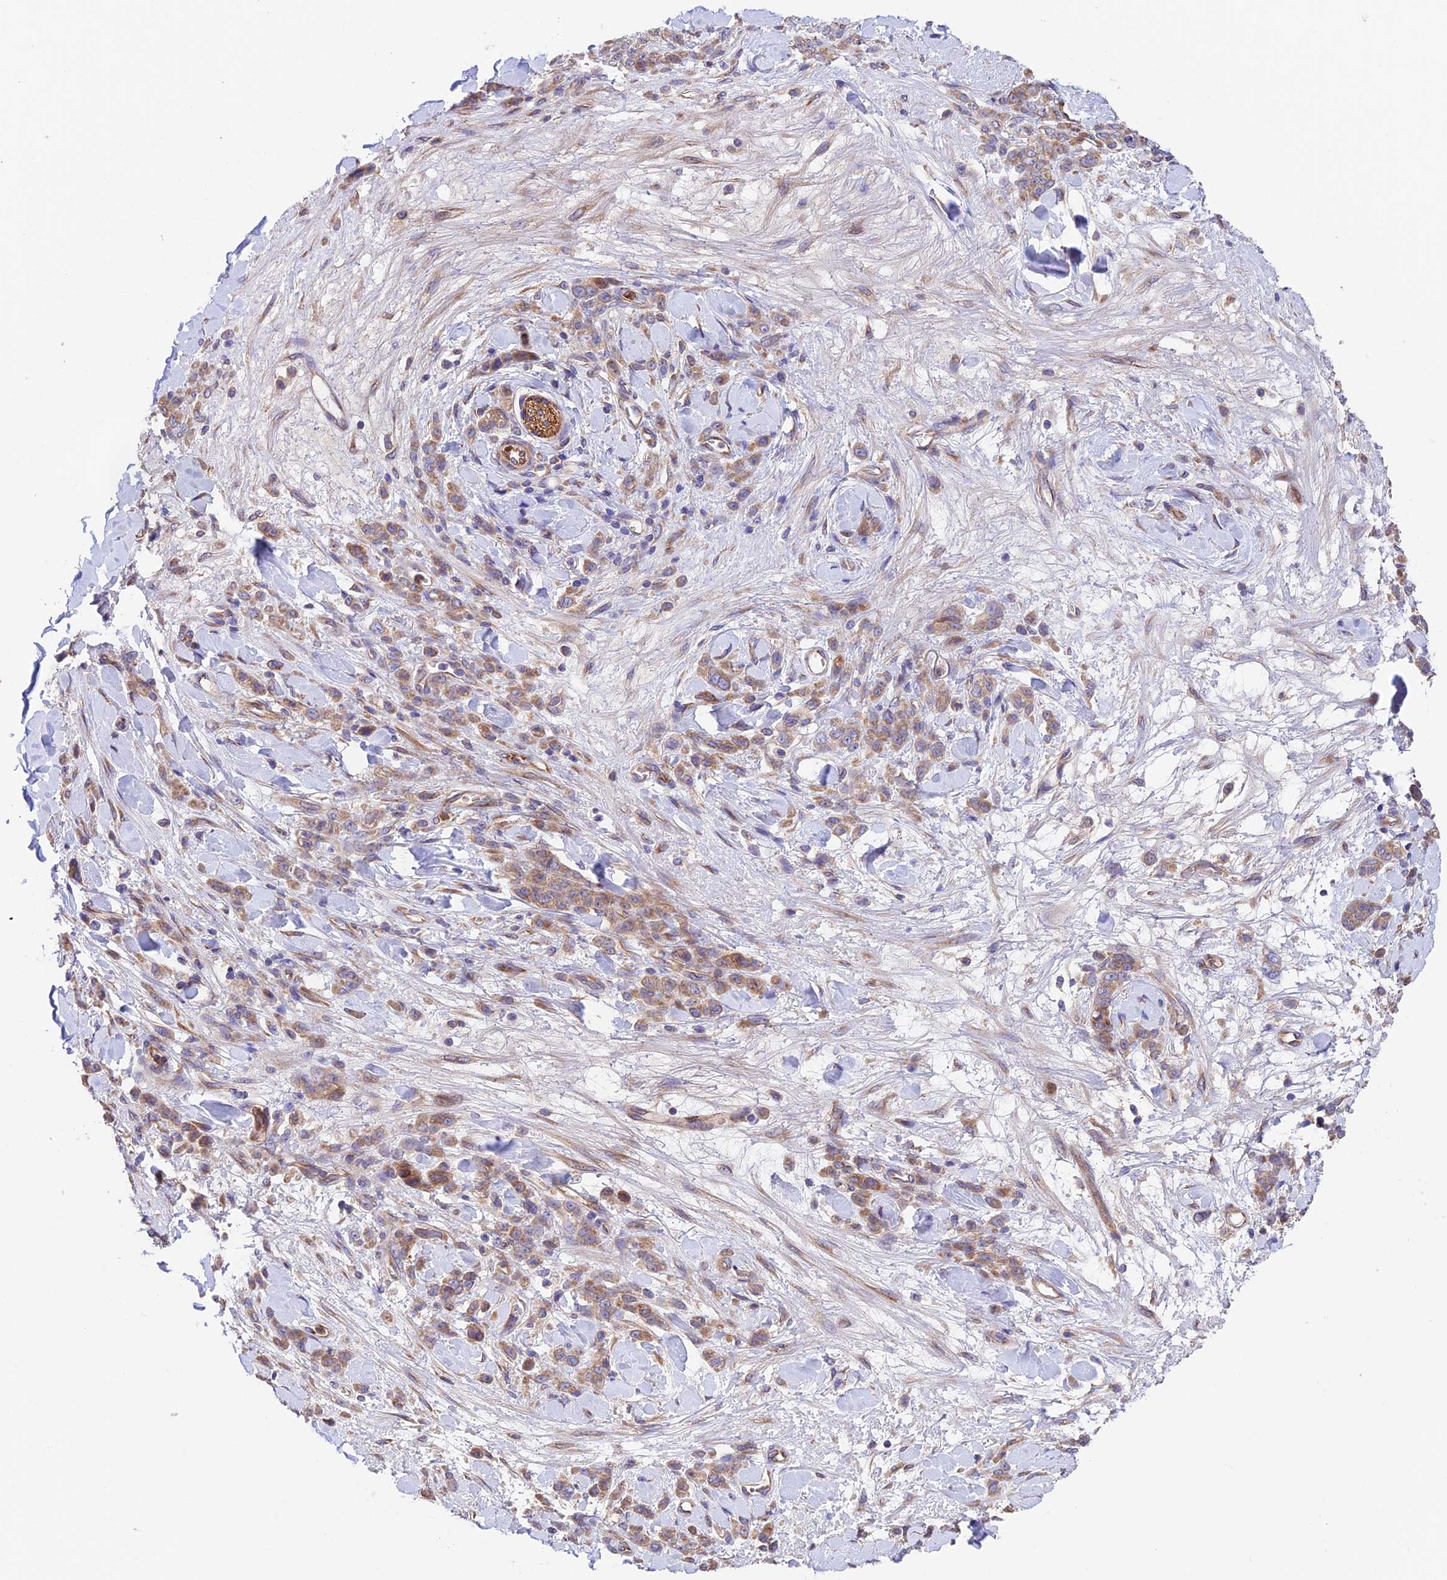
{"staining": {"intensity": "moderate", "quantity": "25%-75%", "location": "cytoplasmic/membranous"}, "tissue": "stomach cancer", "cell_type": "Tumor cells", "image_type": "cancer", "snomed": [{"axis": "morphology", "description": "Normal tissue, NOS"}, {"axis": "morphology", "description": "Adenocarcinoma, NOS"}, {"axis": "topography", "description": "Stomach"}], "caption": "Immunohistochemical staining of stomach cancer reveals medium levels of moderate cytoplasmic/membranous protein staining in approximately 25%-75% of tumor cells.", "gene": "EMC3", "patient": {"sex": "male", "age": 82}}